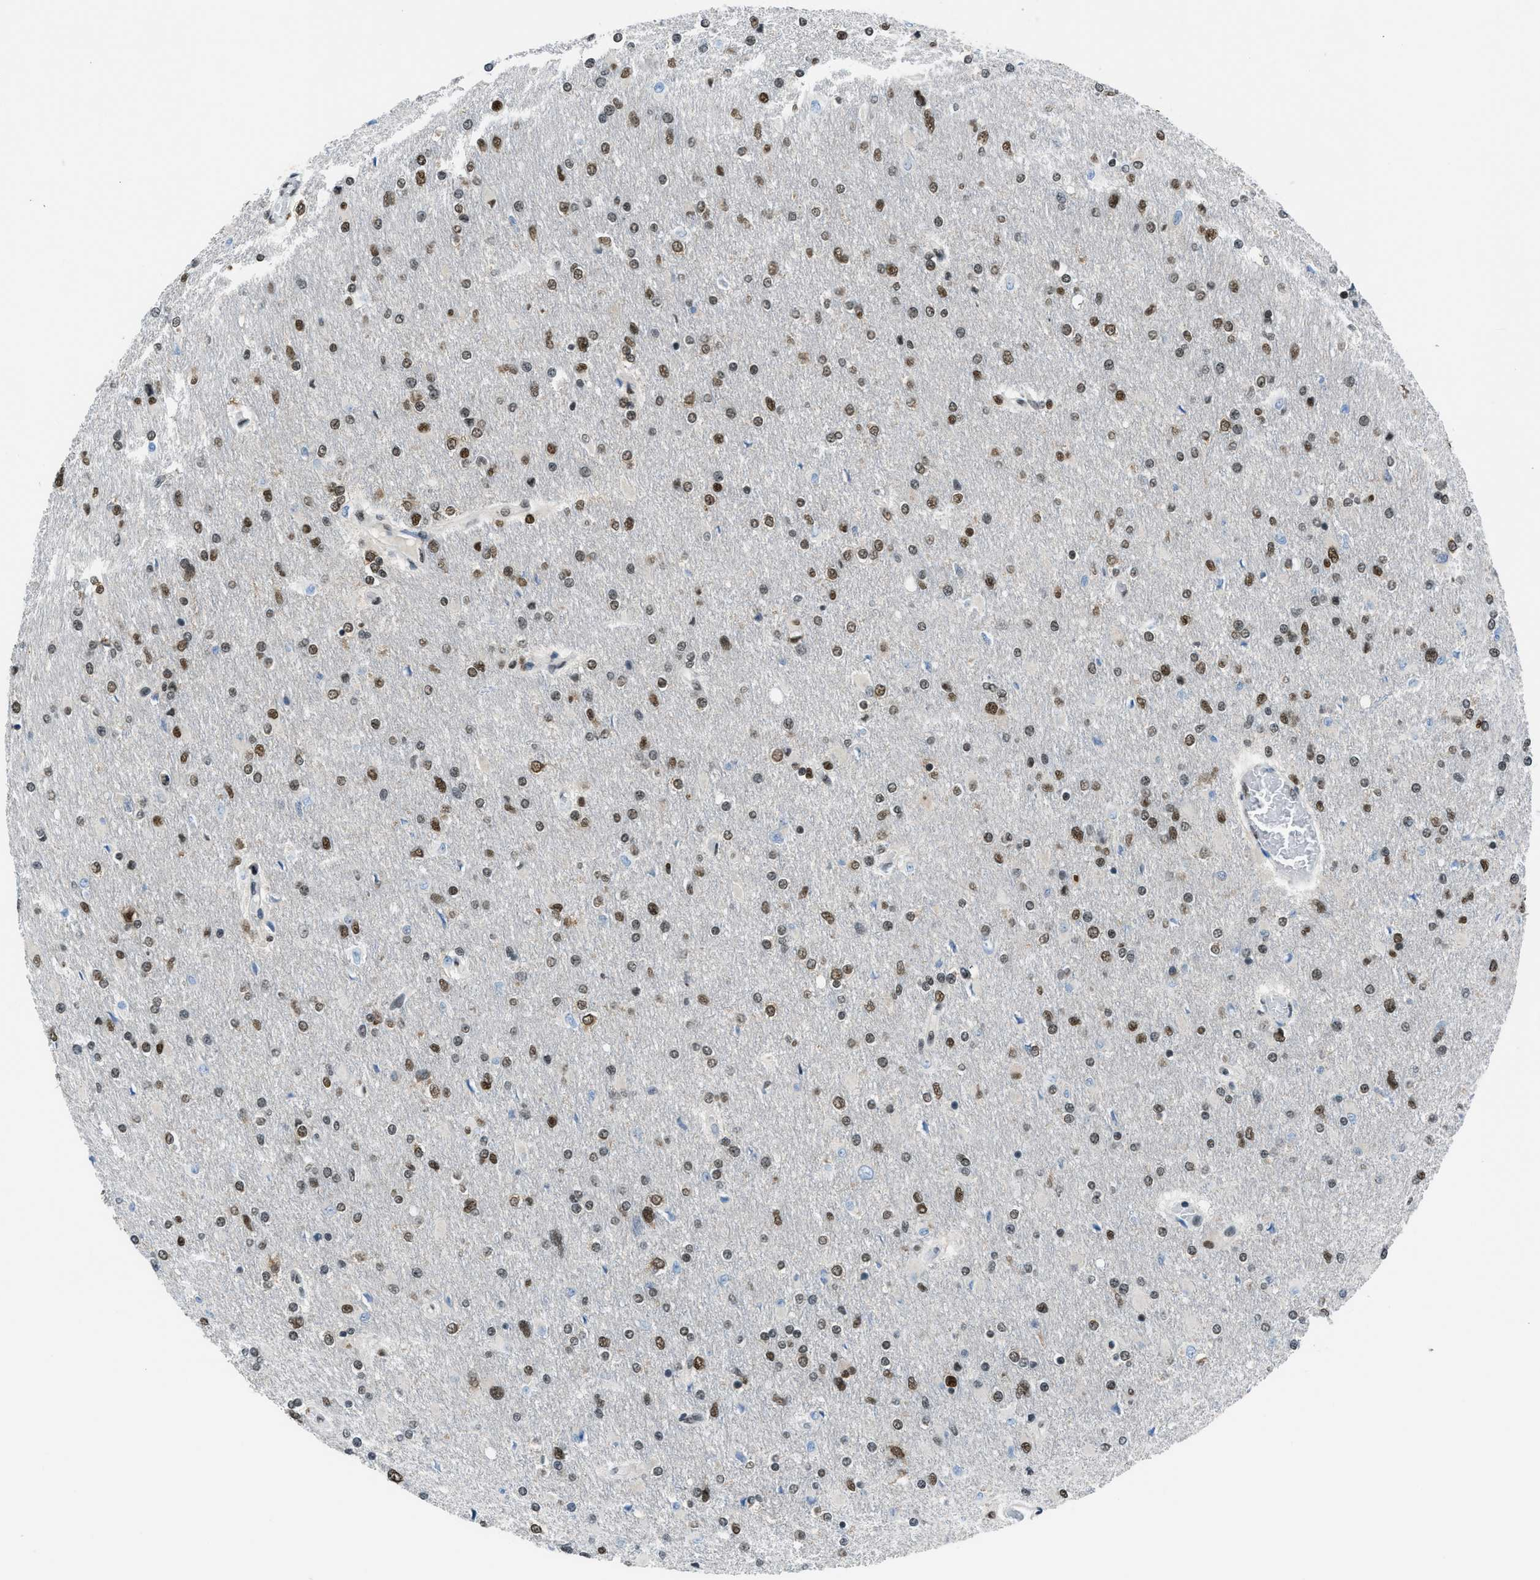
{"staining": {"intensity": "moderate", "quantity": ">75%", "location": "nuclear"}, "tissue": "glioma", "cell_type": "Tumor cells", "image_type": "cancer", "snomed": [{"axis": "morphology", "description": "Glioma, malignant, High grade"}, {"axis": "topography", "description": "Cerebral cortex"}], "caption": "This micrograph reveals glioma stained with IHC to label a protein in brown. The nuclear of tumor cells show moderate positivity for the protein. Nuclei are counter-stained blue.", "gene": "GATAD2B", "patient": {"sex": "female", "age": 36}}